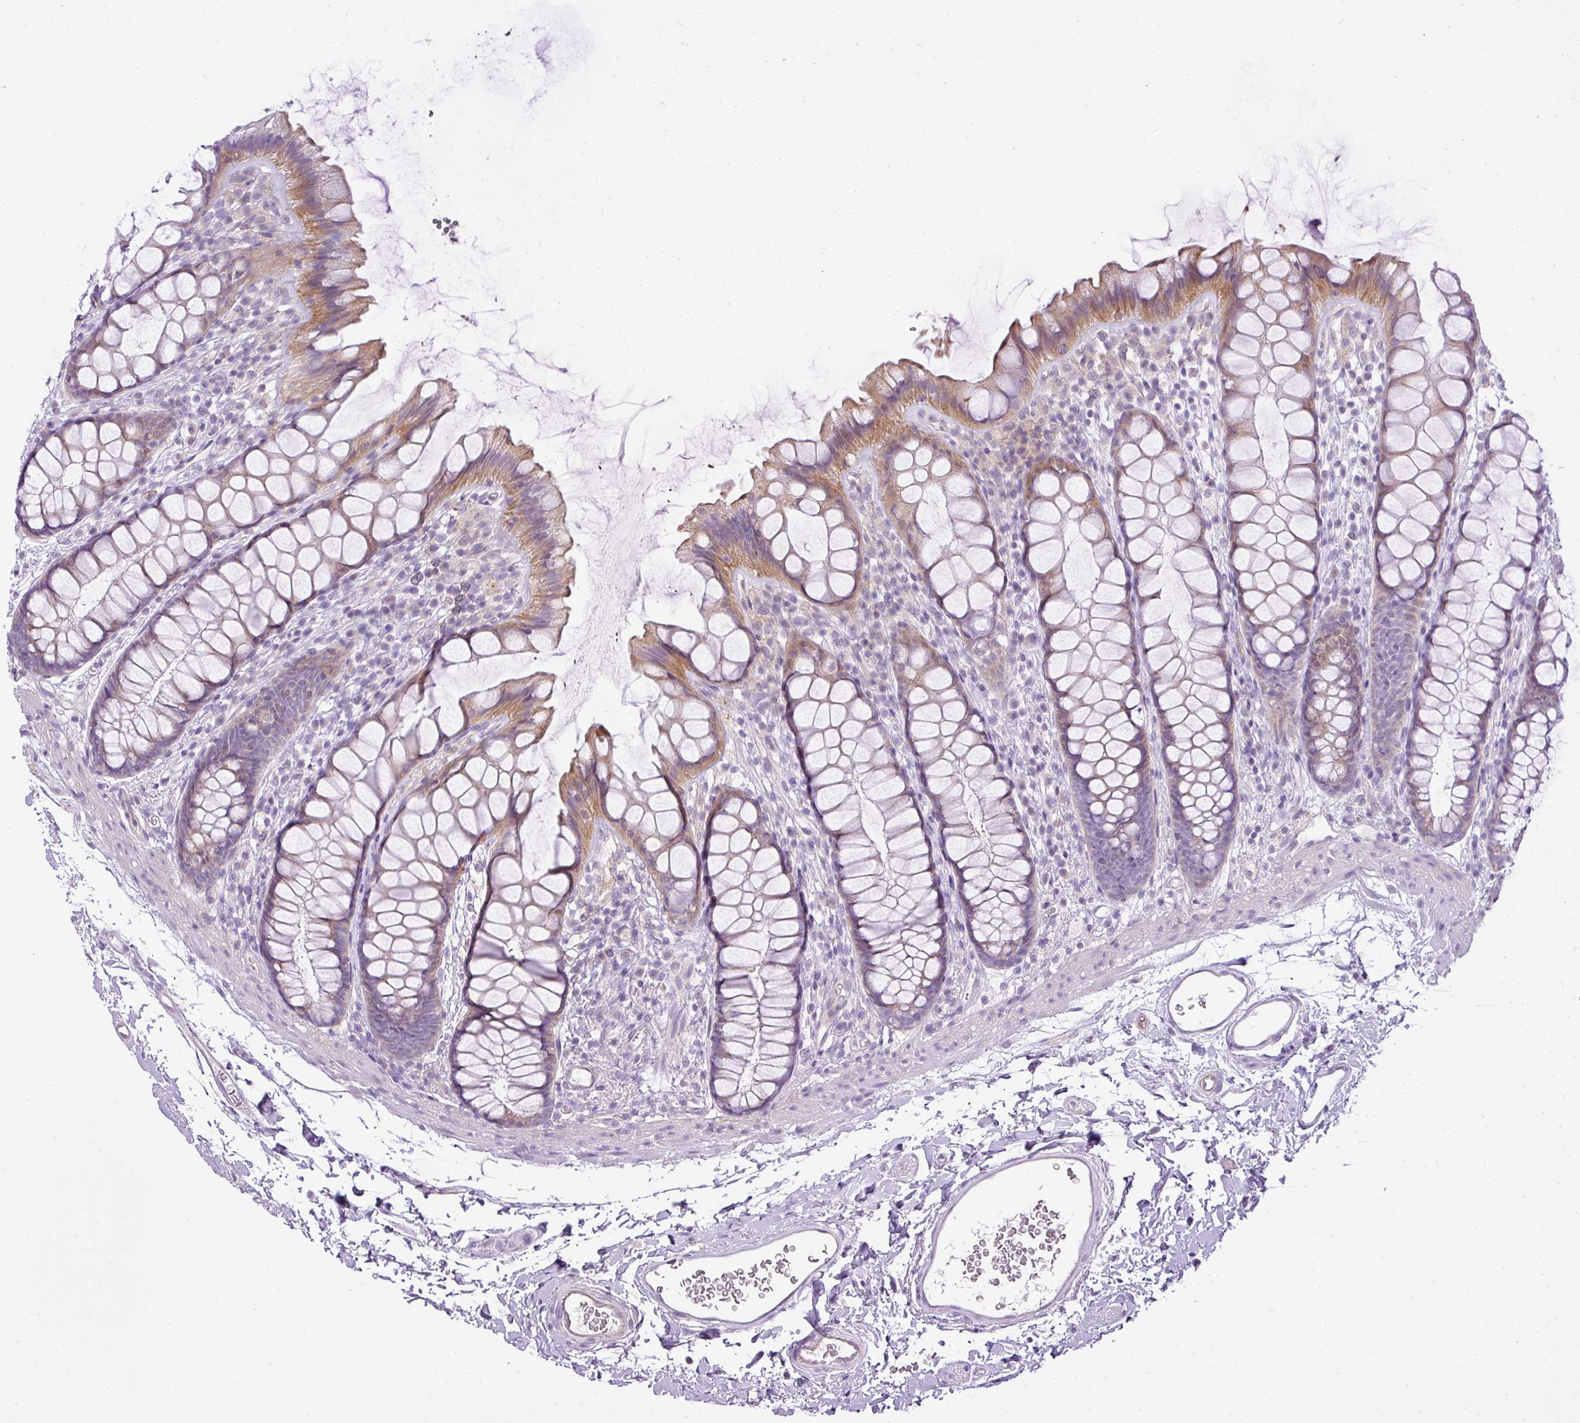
{"staining": {"intensity": "moderate", "quantity": "25%-75%", "location": "cytoplasmic/membranous"}, "tissue": "rectum", "cell_type": "Glandular cells", "image_type": "normal", "snomed": [{"axis": "morphology", "description": "Normal tissue, NOS"}, {"axis": "topography", "description": "Rectum"}], "caption": "Protein staining demonstrates moderate cytoplasmic/membranous expression in approximately 25%-75% of glandular cells in benign rectum. Immunohistochemistry (ihc) stains the protein in brown and the nuclei are stained blue.", "gene": "HOXC13", "patient": {"sex": "female", "age": 65}}